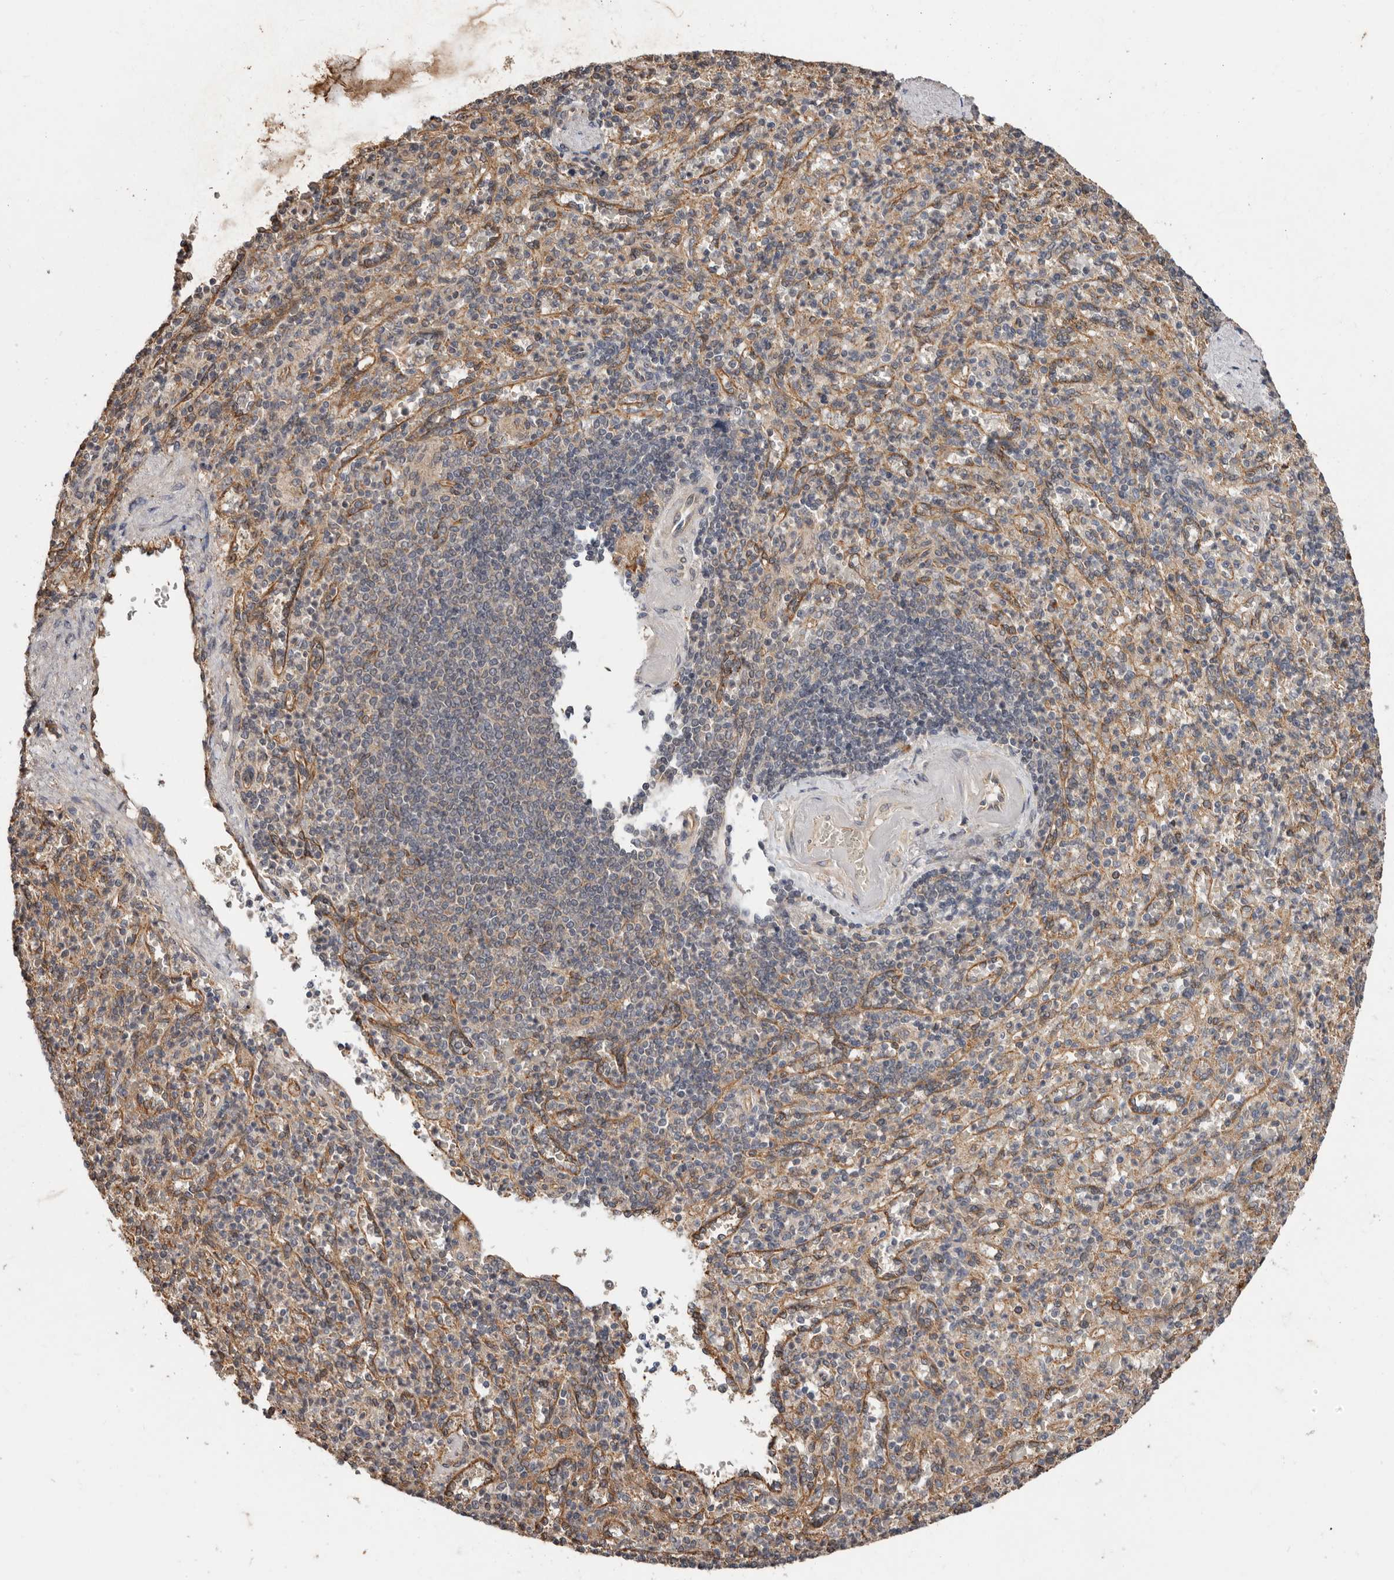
{"staining": {"intensity": "weak", "quantity": "<25%", "location": "cytoplasmic/membranous"}, "tissue": "spleen", "cell_type": "Cells in red pulp", "image_type": "normal", "snomed": [{"axis": "morphology", "description": "Normal tissue, NOS"}, {"axis": "topography", "description": "Spleen"}], "caption": "DAB immunohistochemical staining of benign spleen reveals no significant expression in cells in red pulp.", "gene": "RSPO2", "patient": {"sex": "female", "age": 74}}